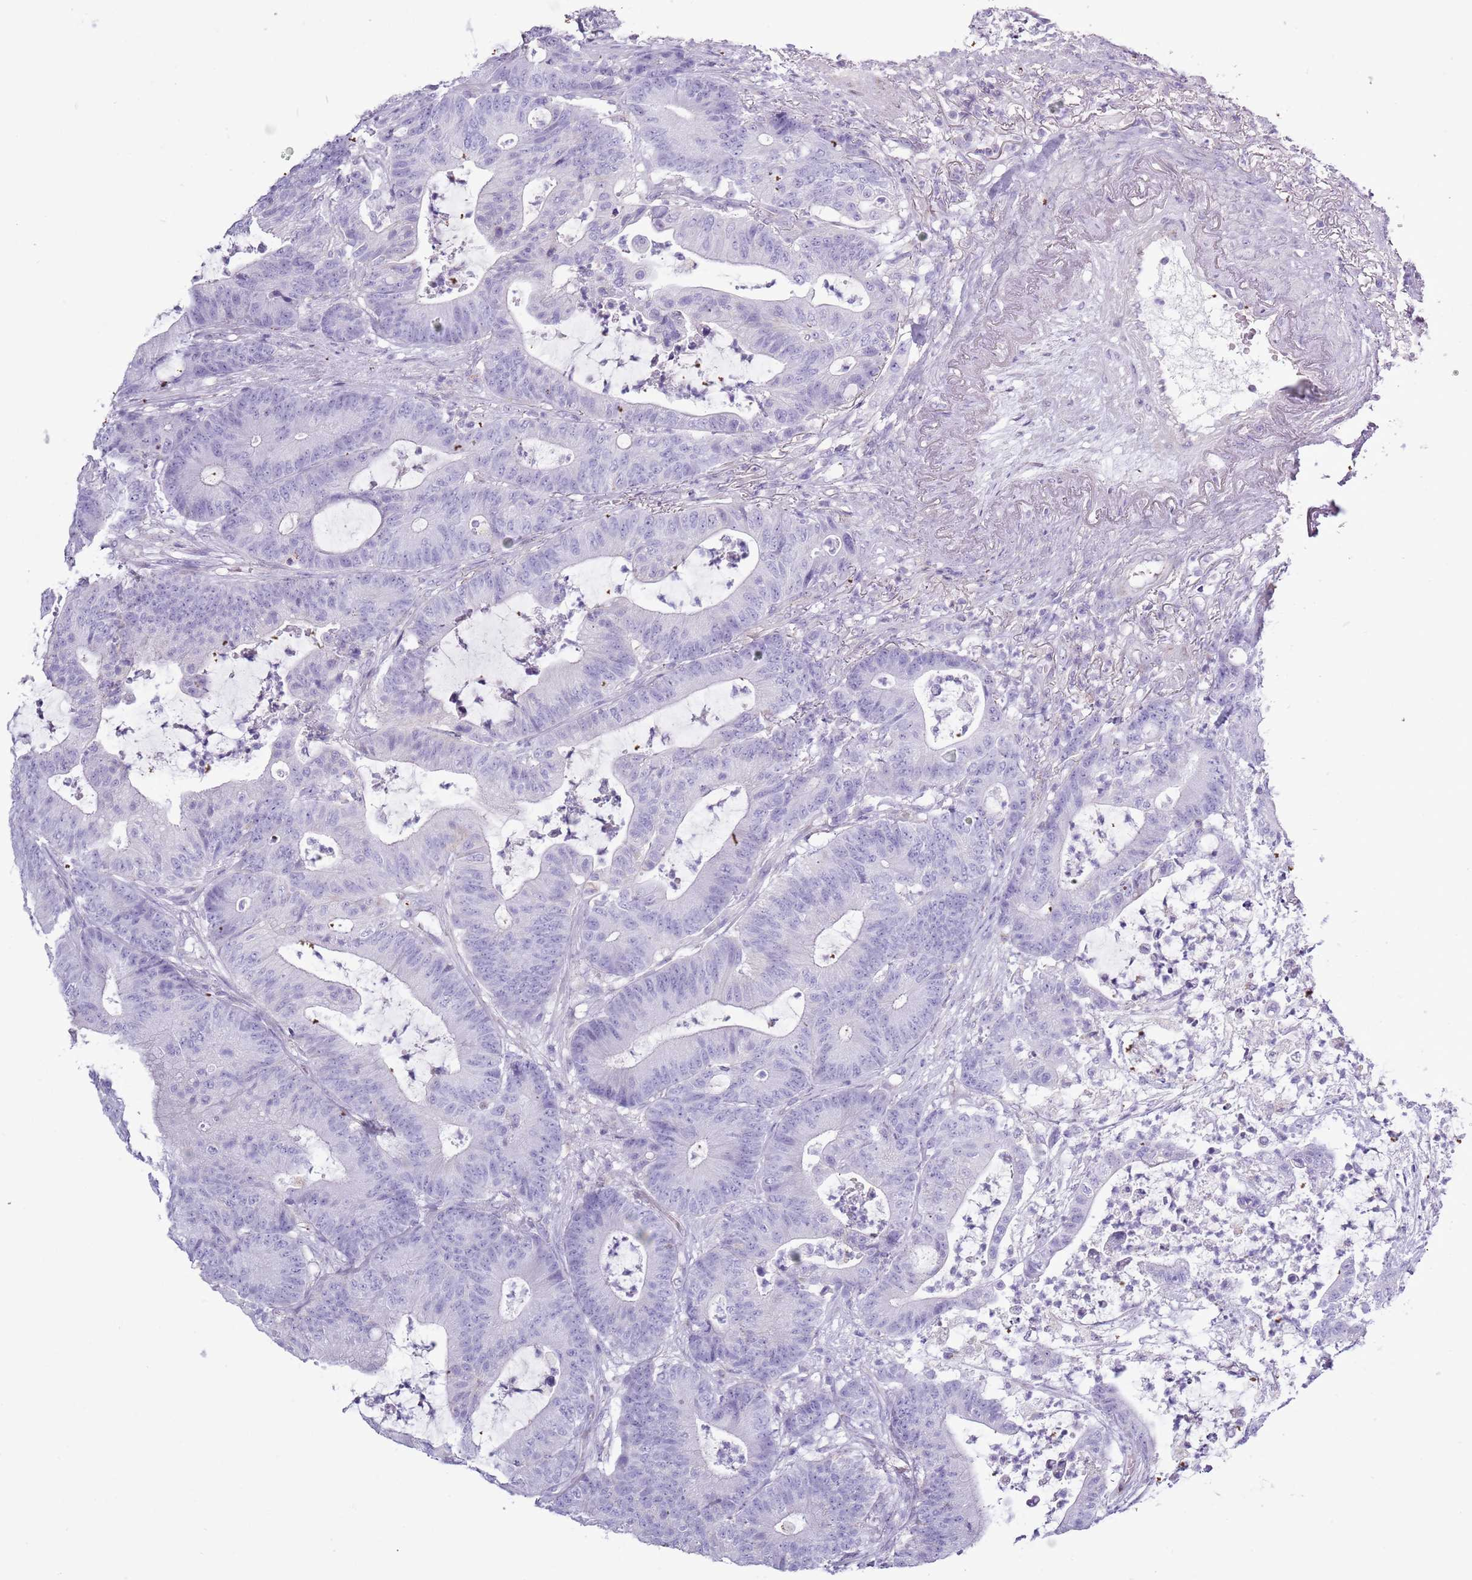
{"staining": {"intensity": "negative", "quantity": "none", "location": "none"}, "tissue": "colorectal cancer", "cell_type": "Tumor cells", "image_type": "cancer", "snomed": [{"axis": "morphology", "description": "Adenocarcinoma, NOS"}, {"axis": "topography", "description": "Colon"}], "caption": "Tumor cells show no significant protein positivity in colorectal cancer (adenocarcinoma).", "gene": "SLC23A1", "patient": {"sex": "female", "age": 84}}